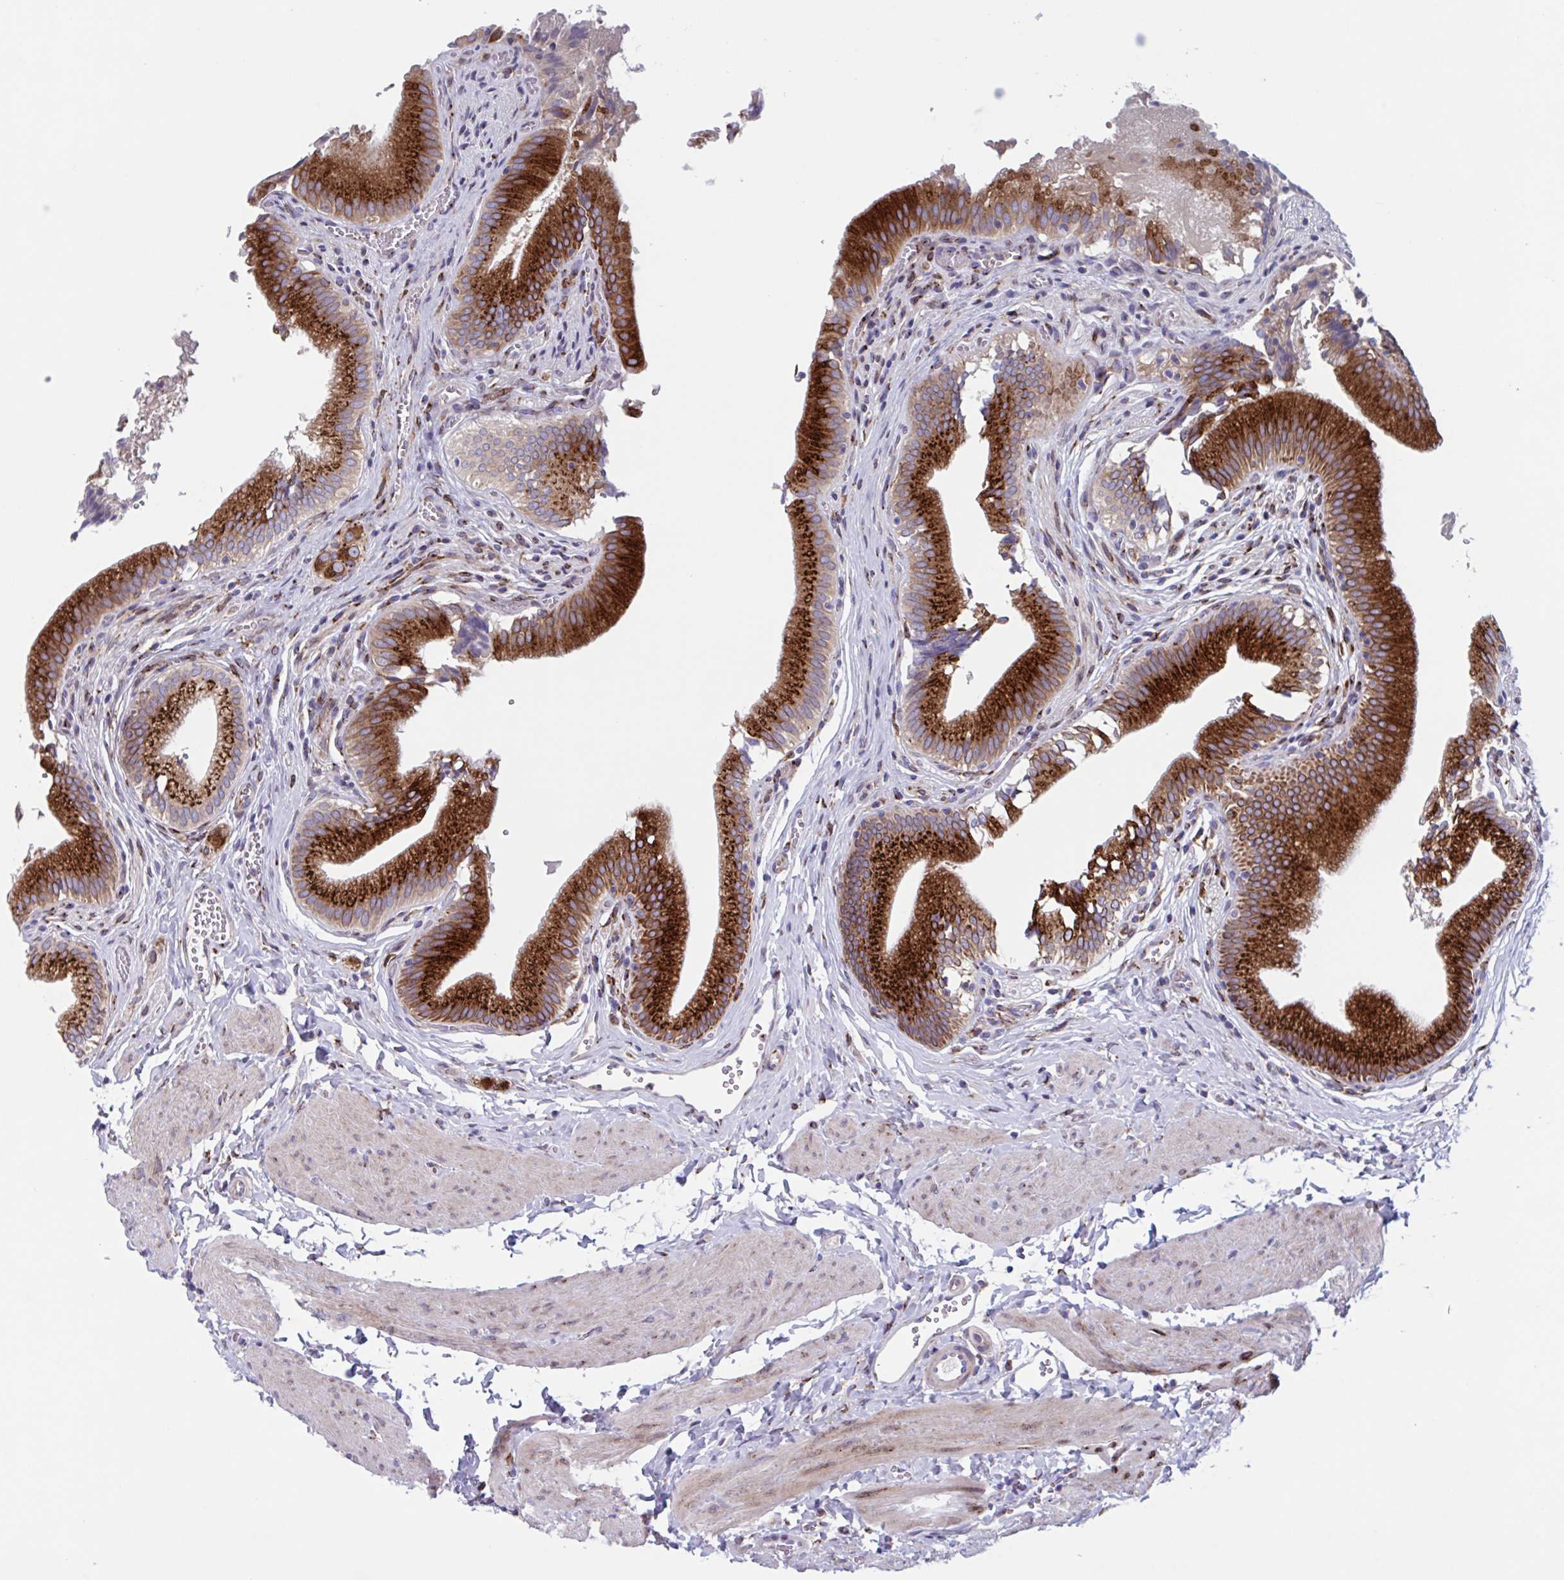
{"staining": {"intensity": "strong", "quantity": ">75%", "location": "cytoplasmic/membranous"}, "tissue": "gallbladder", "cell_type": "Glandular cells", "image_type": "normal", "snomed": [{"axis": "morphology", "description": "Normal tissue, NOS"}, {"axis": "topography", "description": "Gallbladder"}, {"axis": "topography", "description": "Peripheral nerve tissue"}], "caption": "Gallbladder stained for a protein (brown) reveals strong cytoplasmic/membranous positive positivity in about >75% of glandular cells.", "gene": "RFK", "patient": {"sex": "male", "age": 17}}